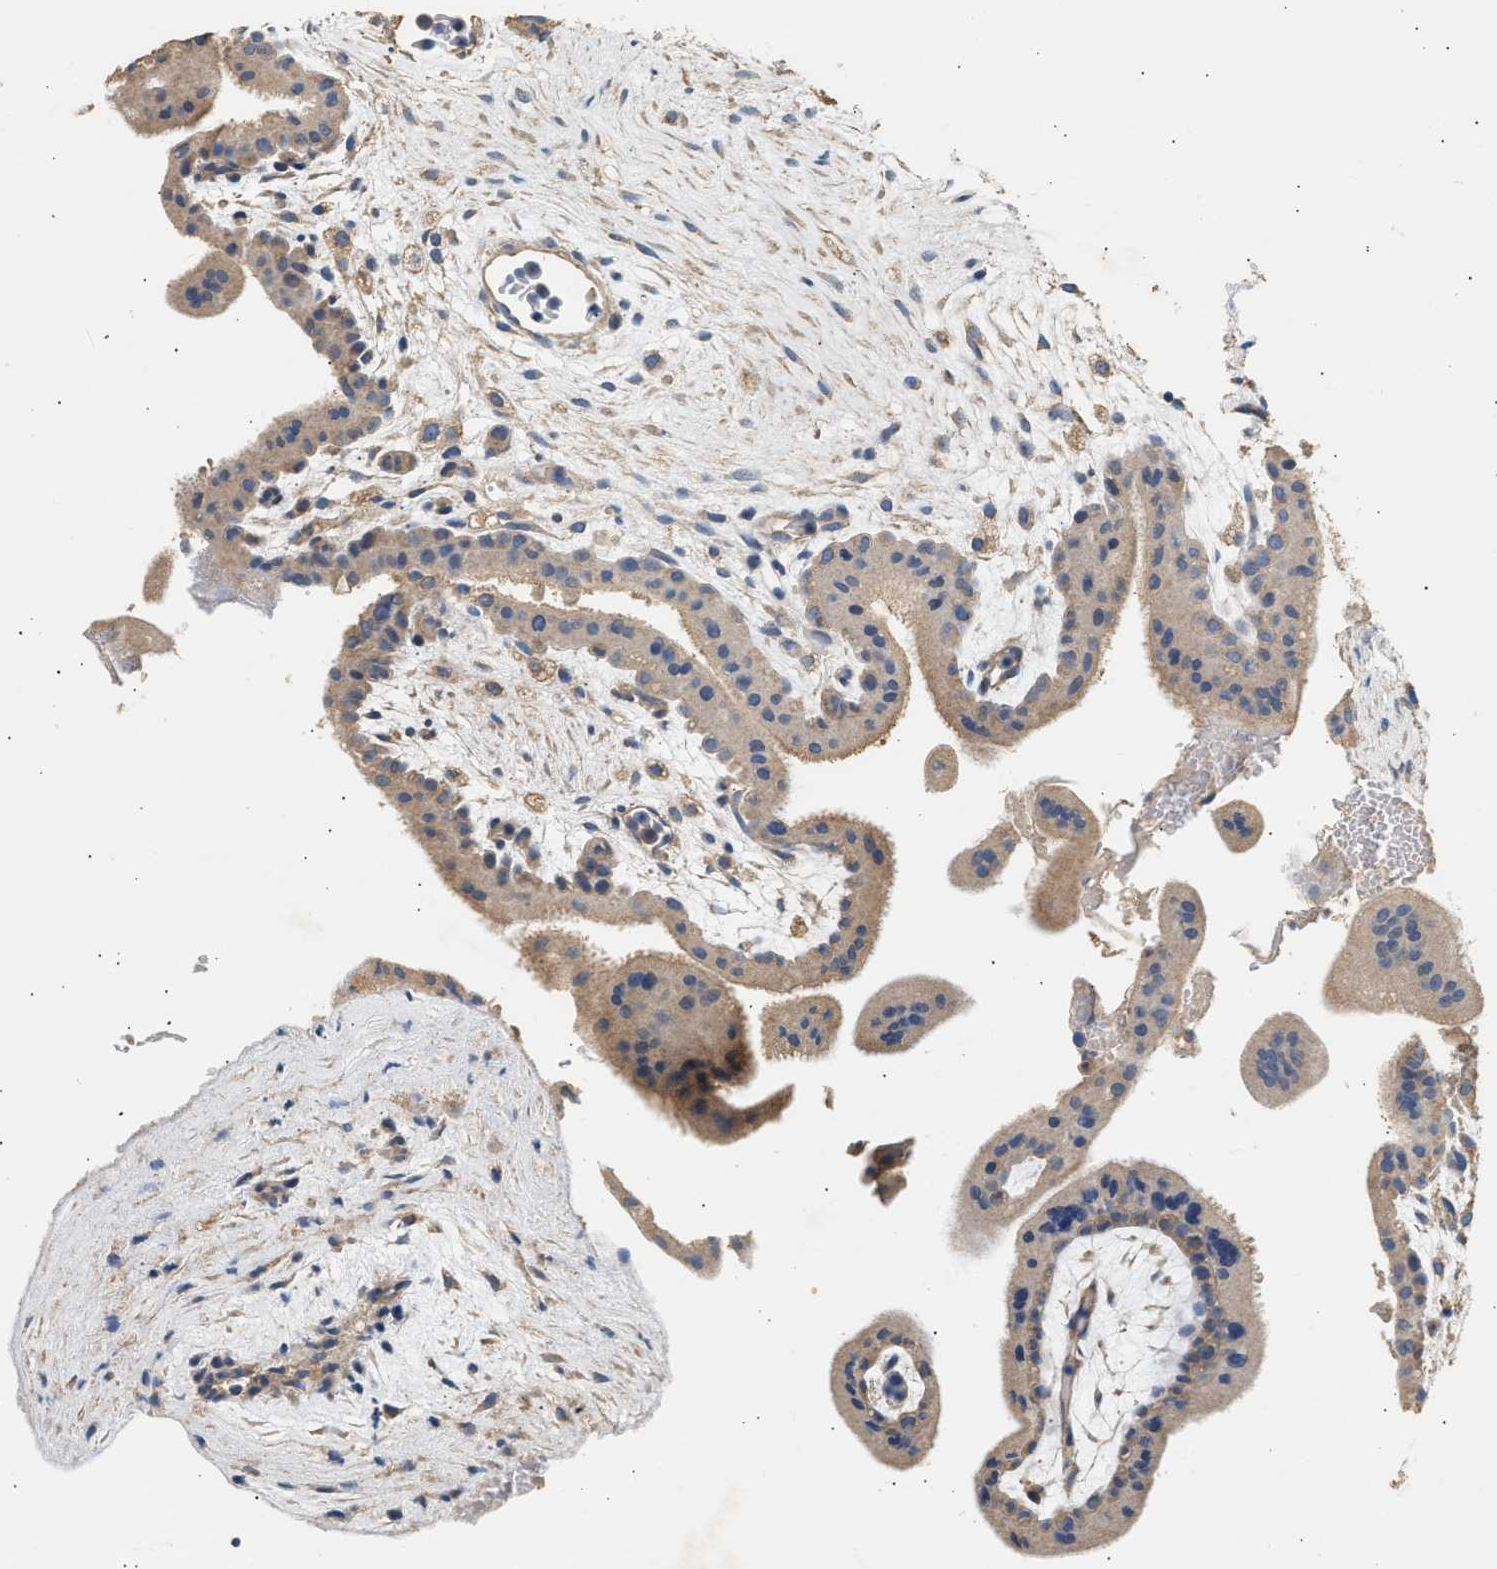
{"staining": {"intensity": "weak", "quantity": "25%-75%", "location": "cytoplasmic/membranous"}, "tissue": "placenta", "cell_type": "Decidual cells", "image_type": "normal", "snomed": [{"axis": "morphology", "description": "Normal tissue, NOS"}, {"axis": "topography", "description": "Placenta"}], "caption": "Immunohistochemistry micrograph of benign placenta: placenta stained using immunohistochemistry demonstrates low levels of weak protein expression localized specifically in the cytoplasmic/membranous of decidual cells, appearing as a cytoplasmic/membranous brown color.", "gene": "WDR31", "patient": {"sex": "female", "age": 35}}